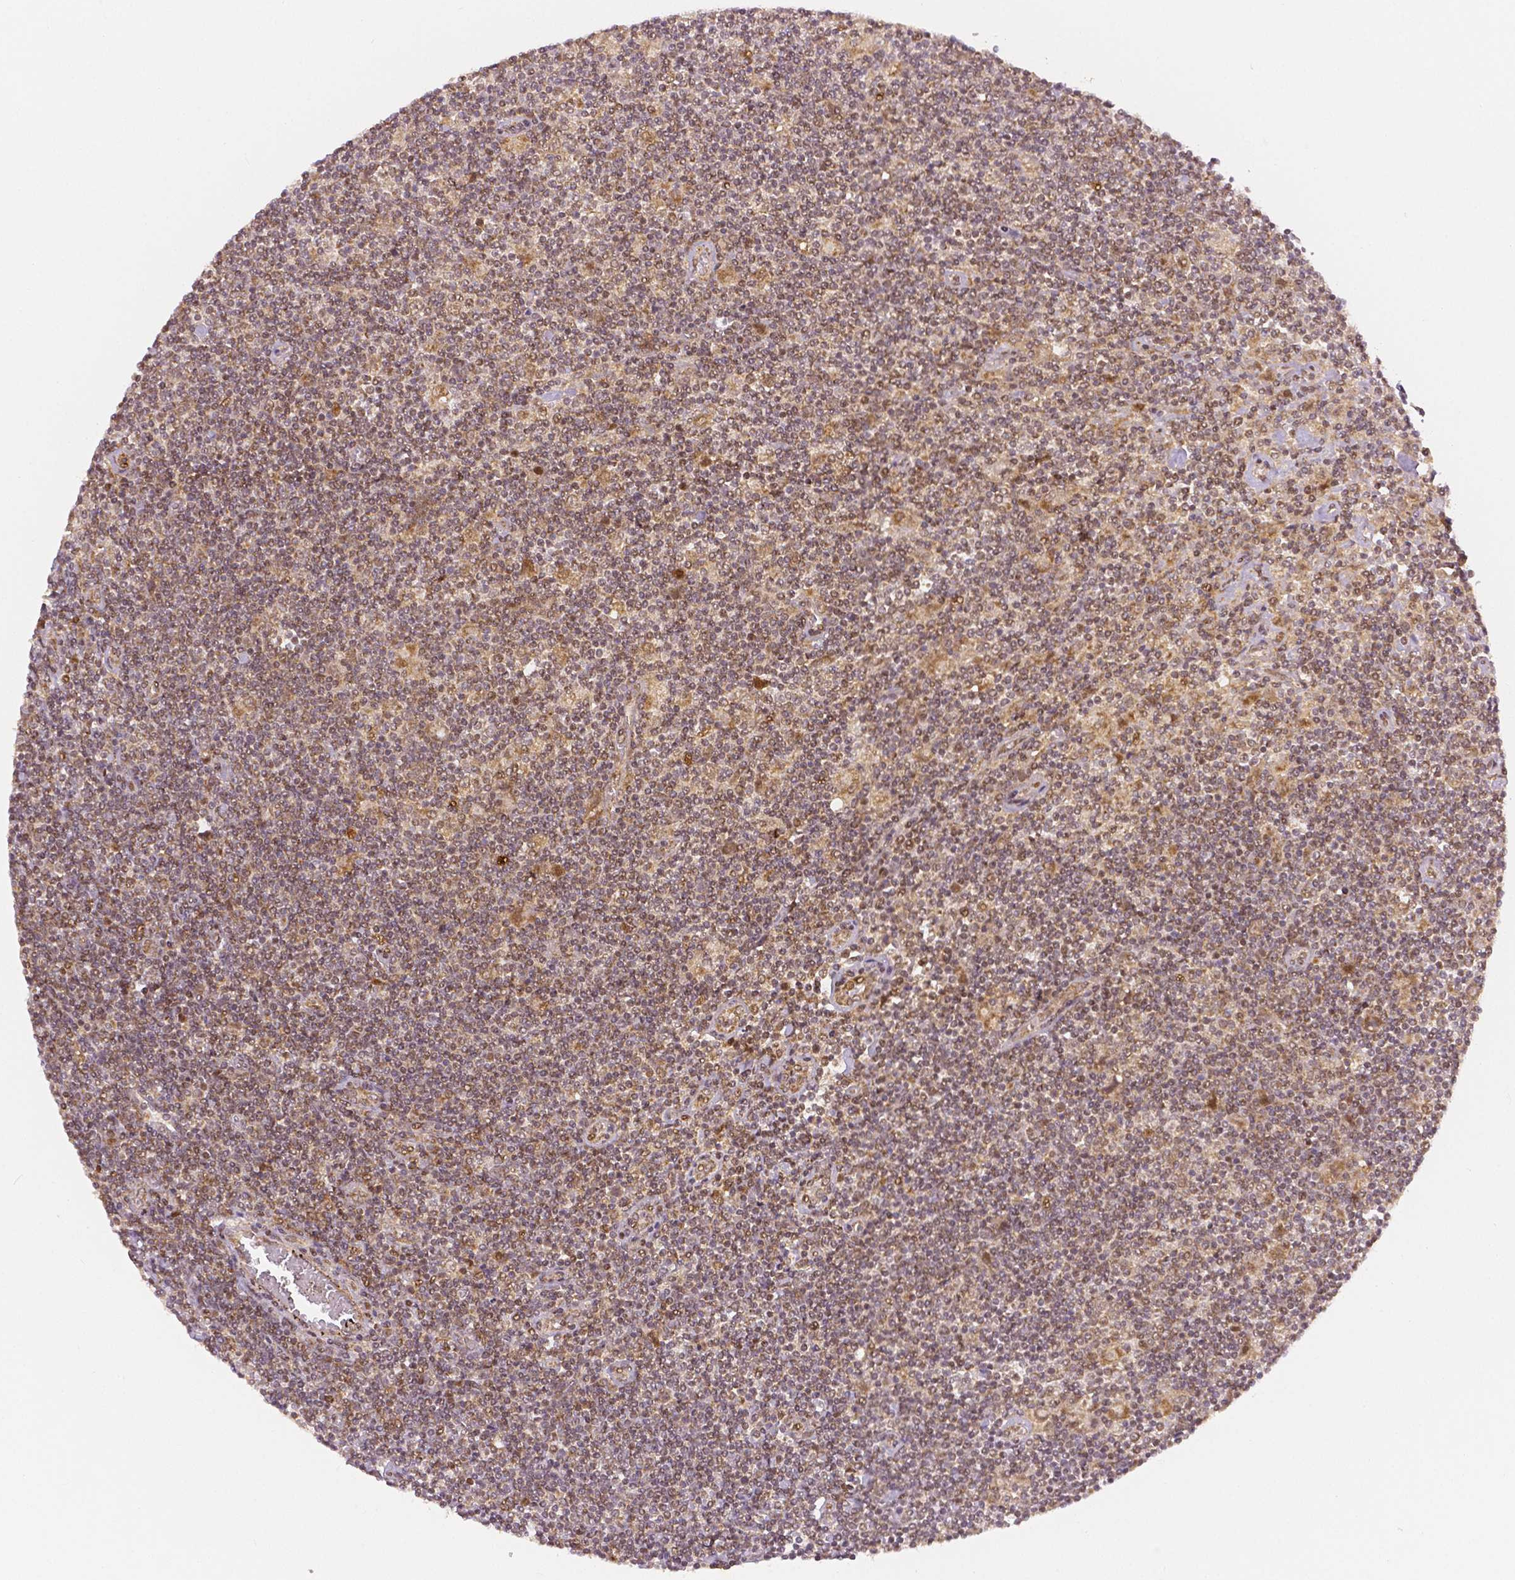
{"staining": {"intensity": "moderate", "quantity": ">75%", "location": "cytoplasmic/membranous,nuclear"}, "tissue": "lymphoma", "cell_type": "Tumor cells", "image_type": "cancer", "snomed": [{"axis": "morphology", "description": "Hodgkin's disease, NOS"}, {"axis": "topography", "description": "Lymph node"}], "caption": "Hodgkin's disease stained with immunohistochemistry (IHC) exhibits moderate cytoplasmic/membranous and nuclear expression in about >75% of tumor cells.", "gene": "RHOT1", "patient": {"sex": "male", "age": 40}}